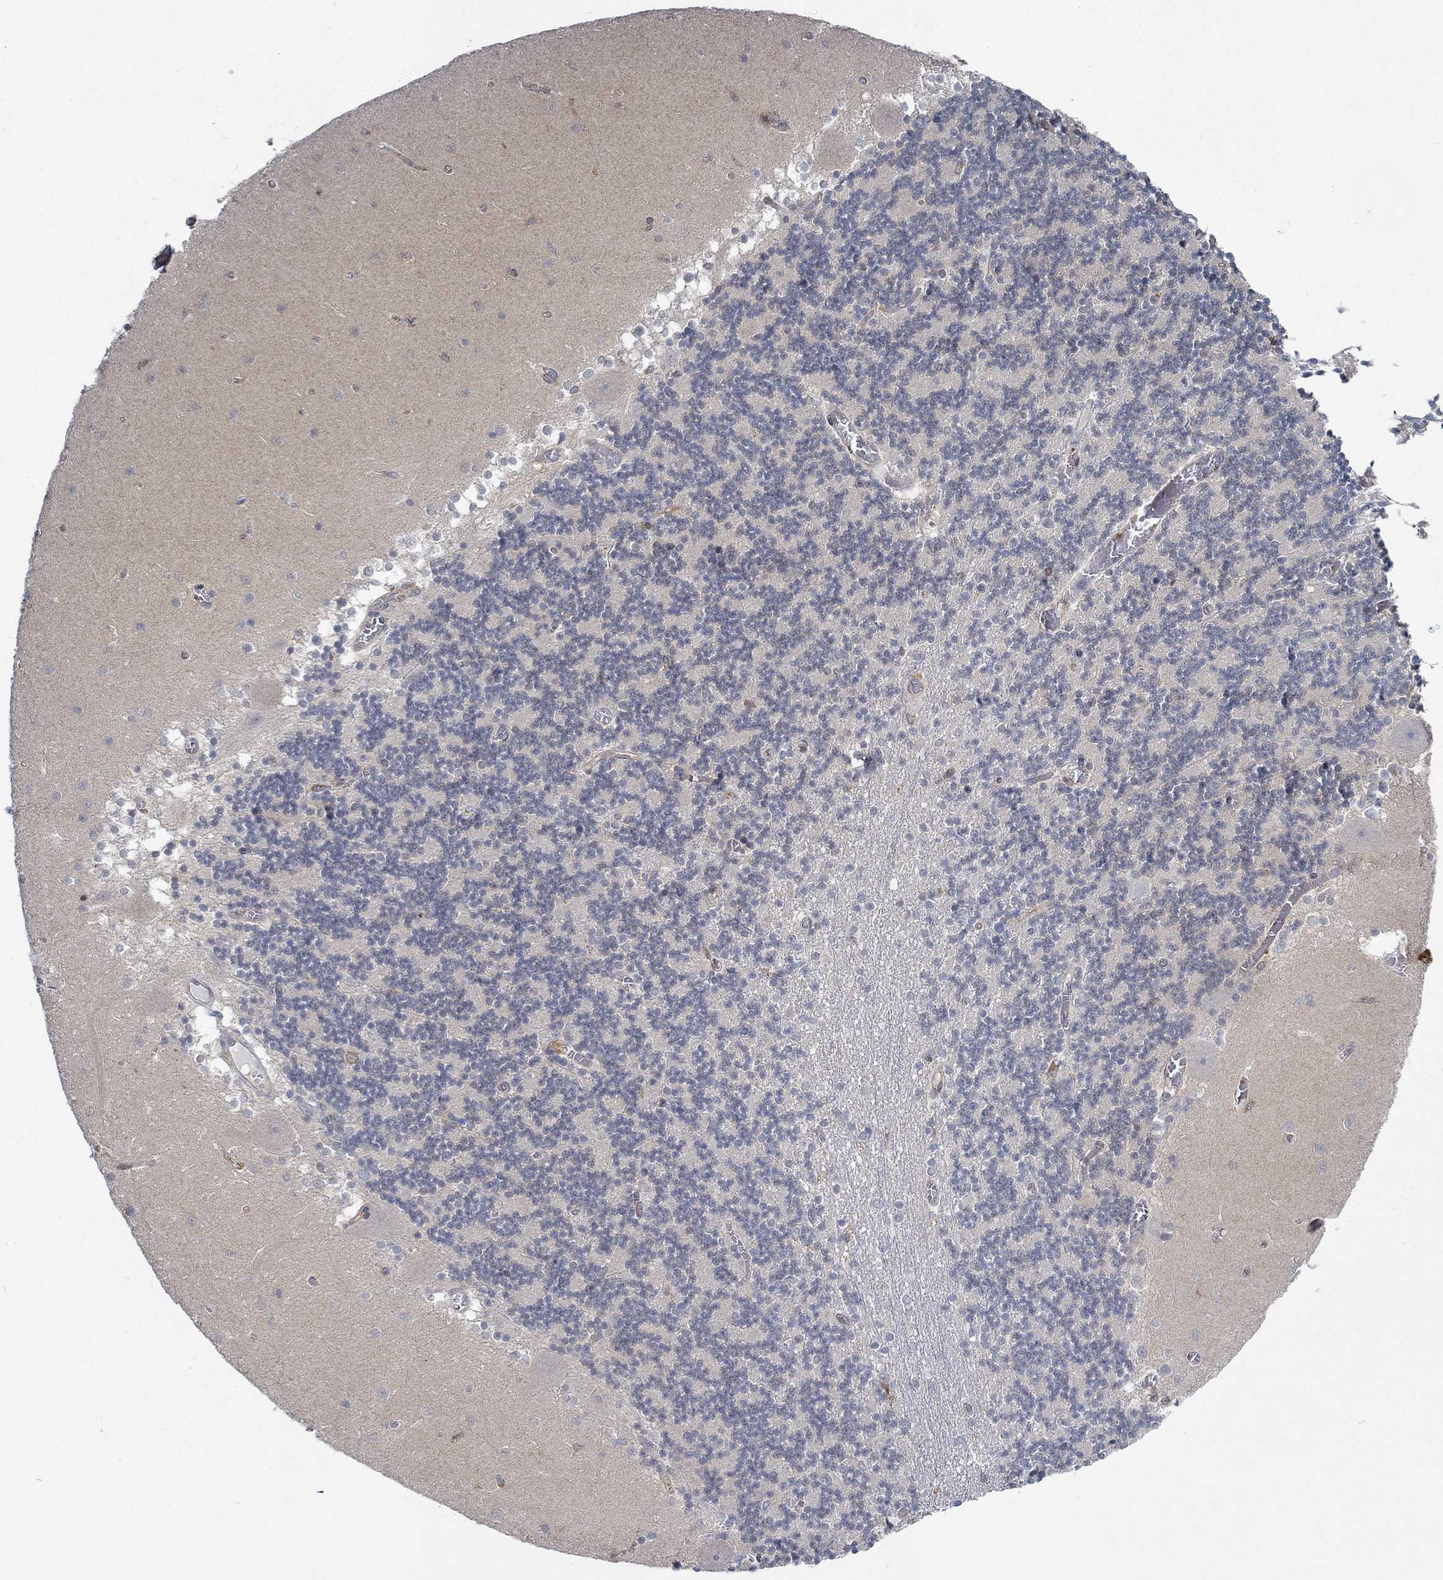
{"staining": {"intensity": "negative", "quantity": "none", "location": "none"}, "tissue": "cerebellum", "cell_type": "Cells in granular layer", "image_type": "normal", "snomed": [{"axis": "morphology", "description": "Normal tissue, NOS"}, {"axis": "topography", "description": "Cerebellum"}], "caption": "IHC of normal human cerebellum displays no expression in cells in granular layer.", "gene": "MTHFR", "patient": {"sex": "female", "age": 28}}